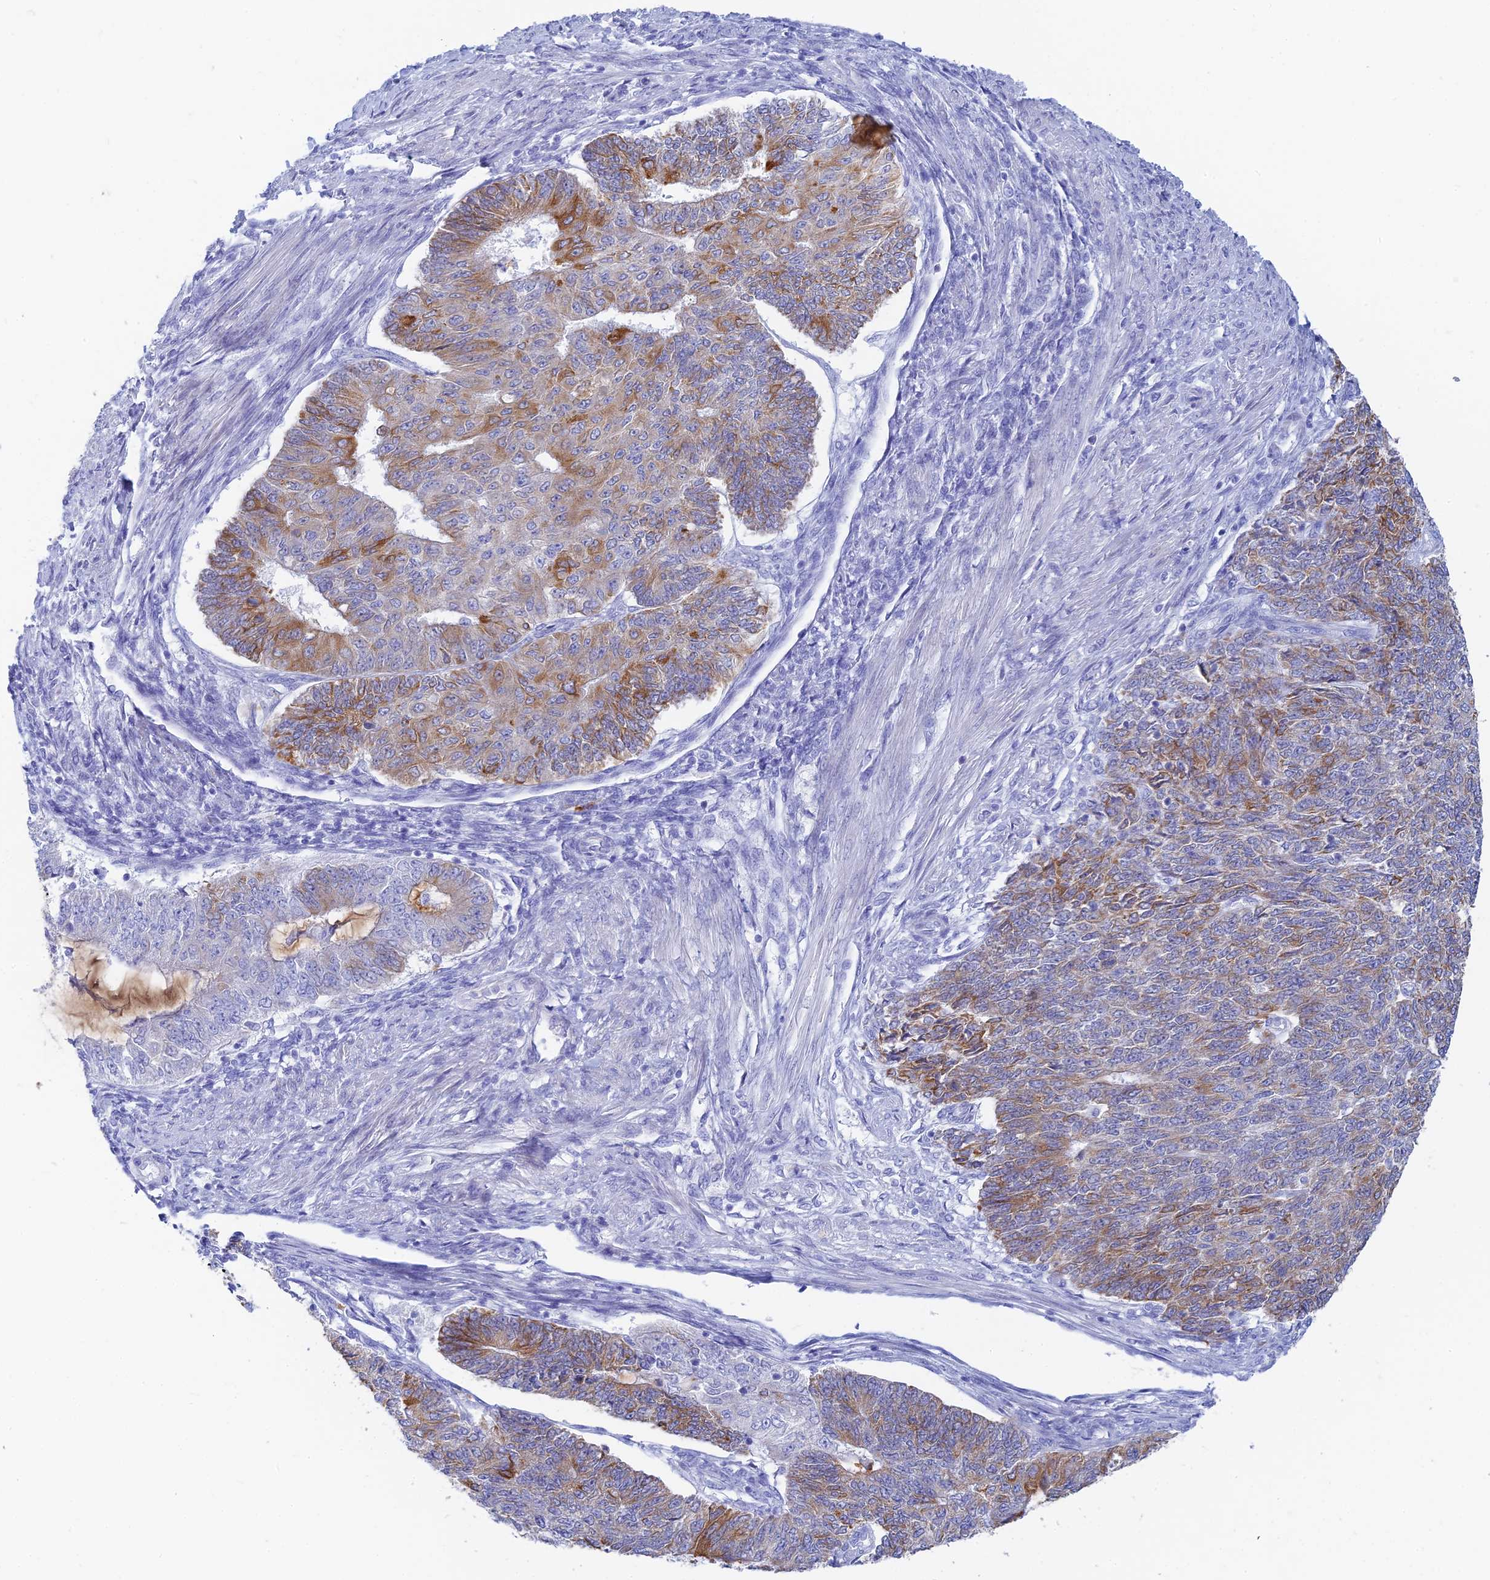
{"staining": {"intensity": "moderate", "quantity": "<25%", "location": "cytoplasmic/membranous"}, "tissue": "endometrial cancer", "cell_type": "Tumor cells", "image_type": "cancer", "snomed": [{"axis": "morphology", "description": "Adenocarcinoma, NOS"}, {"axis": "topography", "description": "Endometrium"}], "caption": "Moderate cytoplasmic/membranous positivity is present in approximately <25% of tumor cells in adenocarcinoma (endometrial).", "gene": "CEP152", "patient": {"sex": "female", "age": 32}}